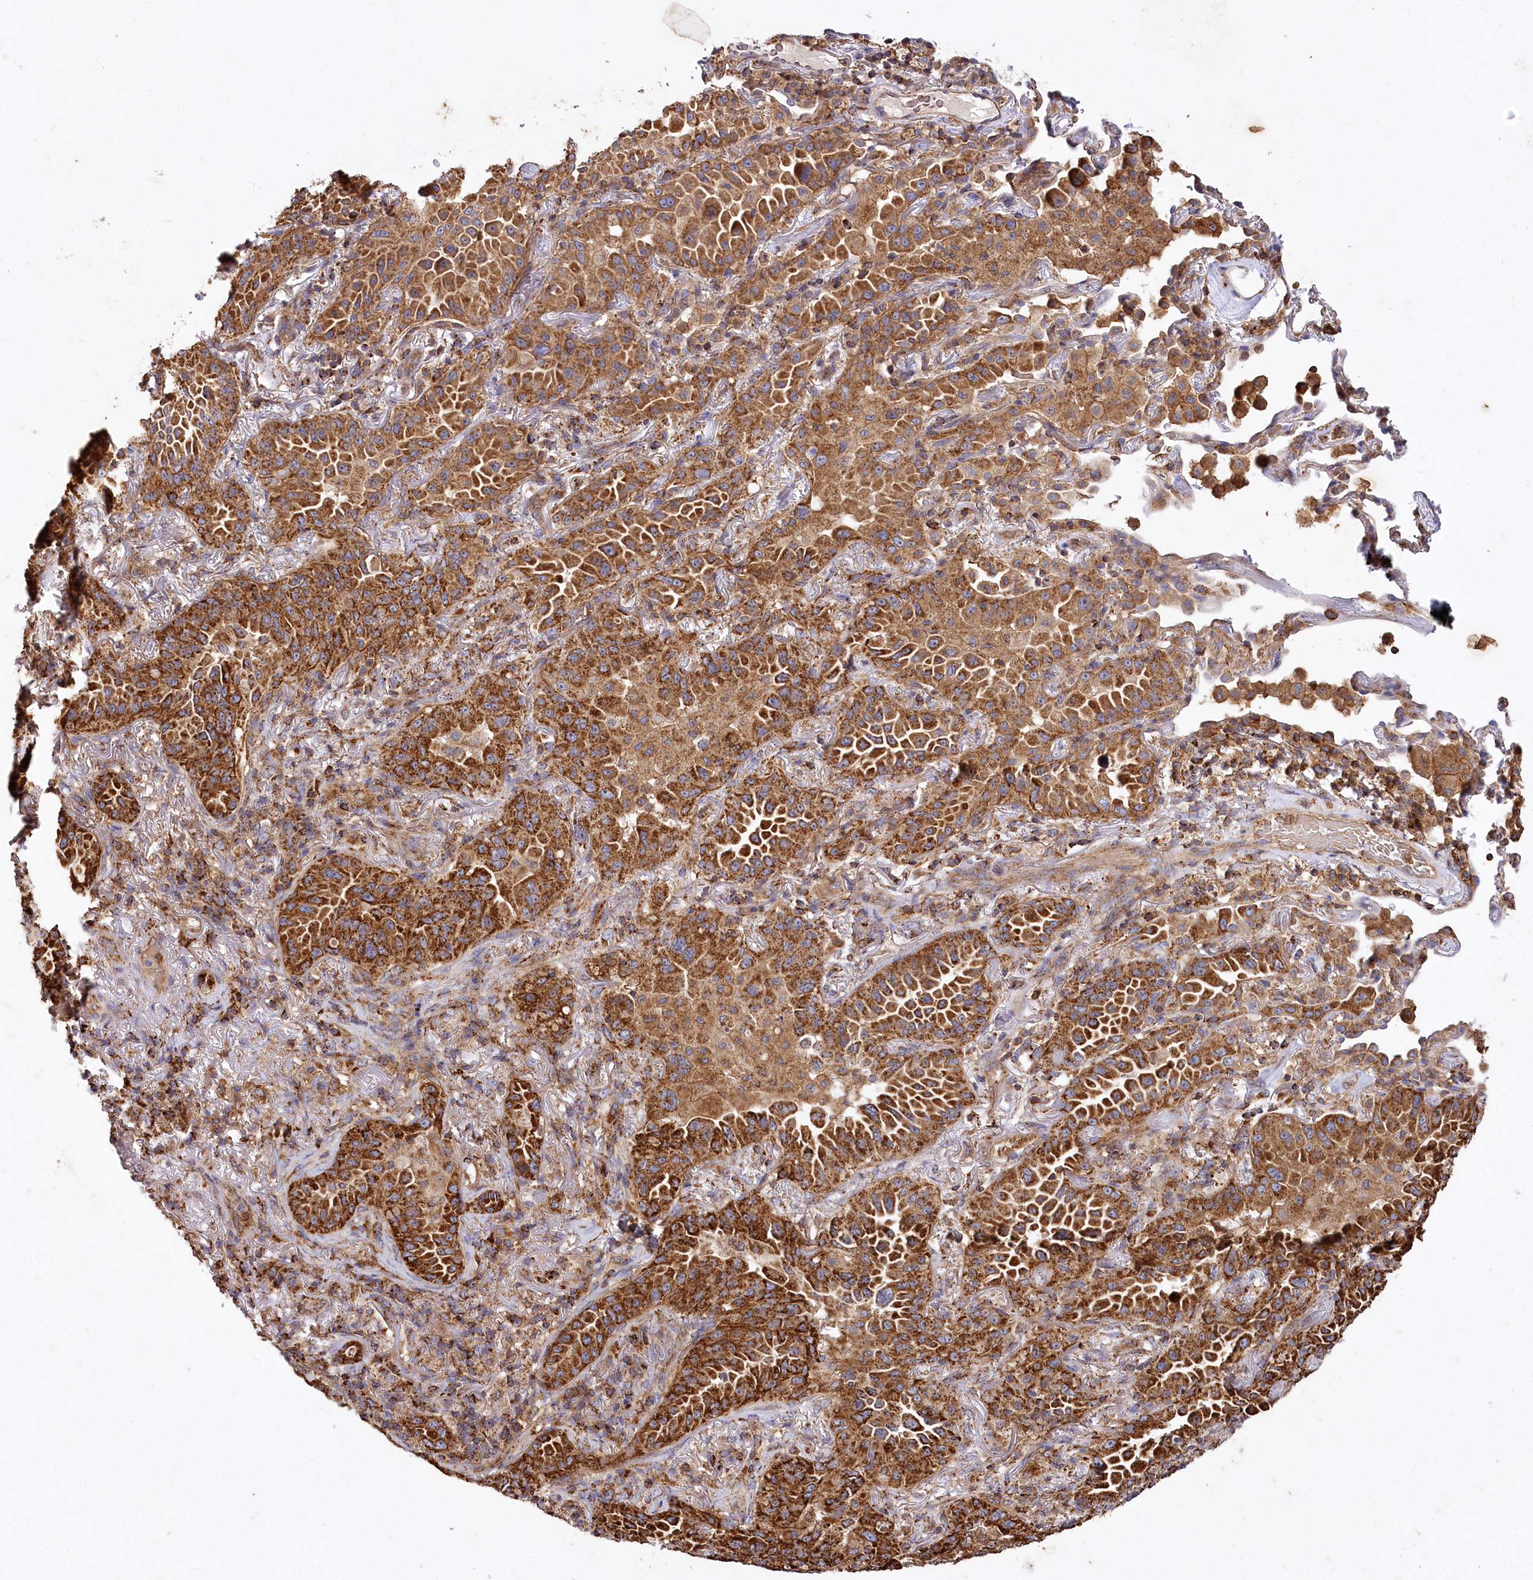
{"staining": {"intensity": "strong", "quantity": ">75%", "location": "cytoplasmic/membranous"}, "tissue": "lung cancer", "cell_type": "Tumor cells", "image_type": "cancer", "snomed": [{"axis": "morphology", "description": "Adenocarcinoma, NOS"}, {"axis": "topography", "description": "Lung"}], "caption": "DAB (3,3'-diaminobenzidine) immunohistochemical staining of lung cancer (adenocarcinoma) demonstrates strong cytoplasmic/membranous protein expression in approximately >75% of tumor cells. (Stains: DAB (3,3'-diaminobenzidine) in brown, nuclei in blue, Microscopy: brightfield microscopy at high magnification).", "gene": "CARD19", "patient": {"sex": "female", "age": 69}}